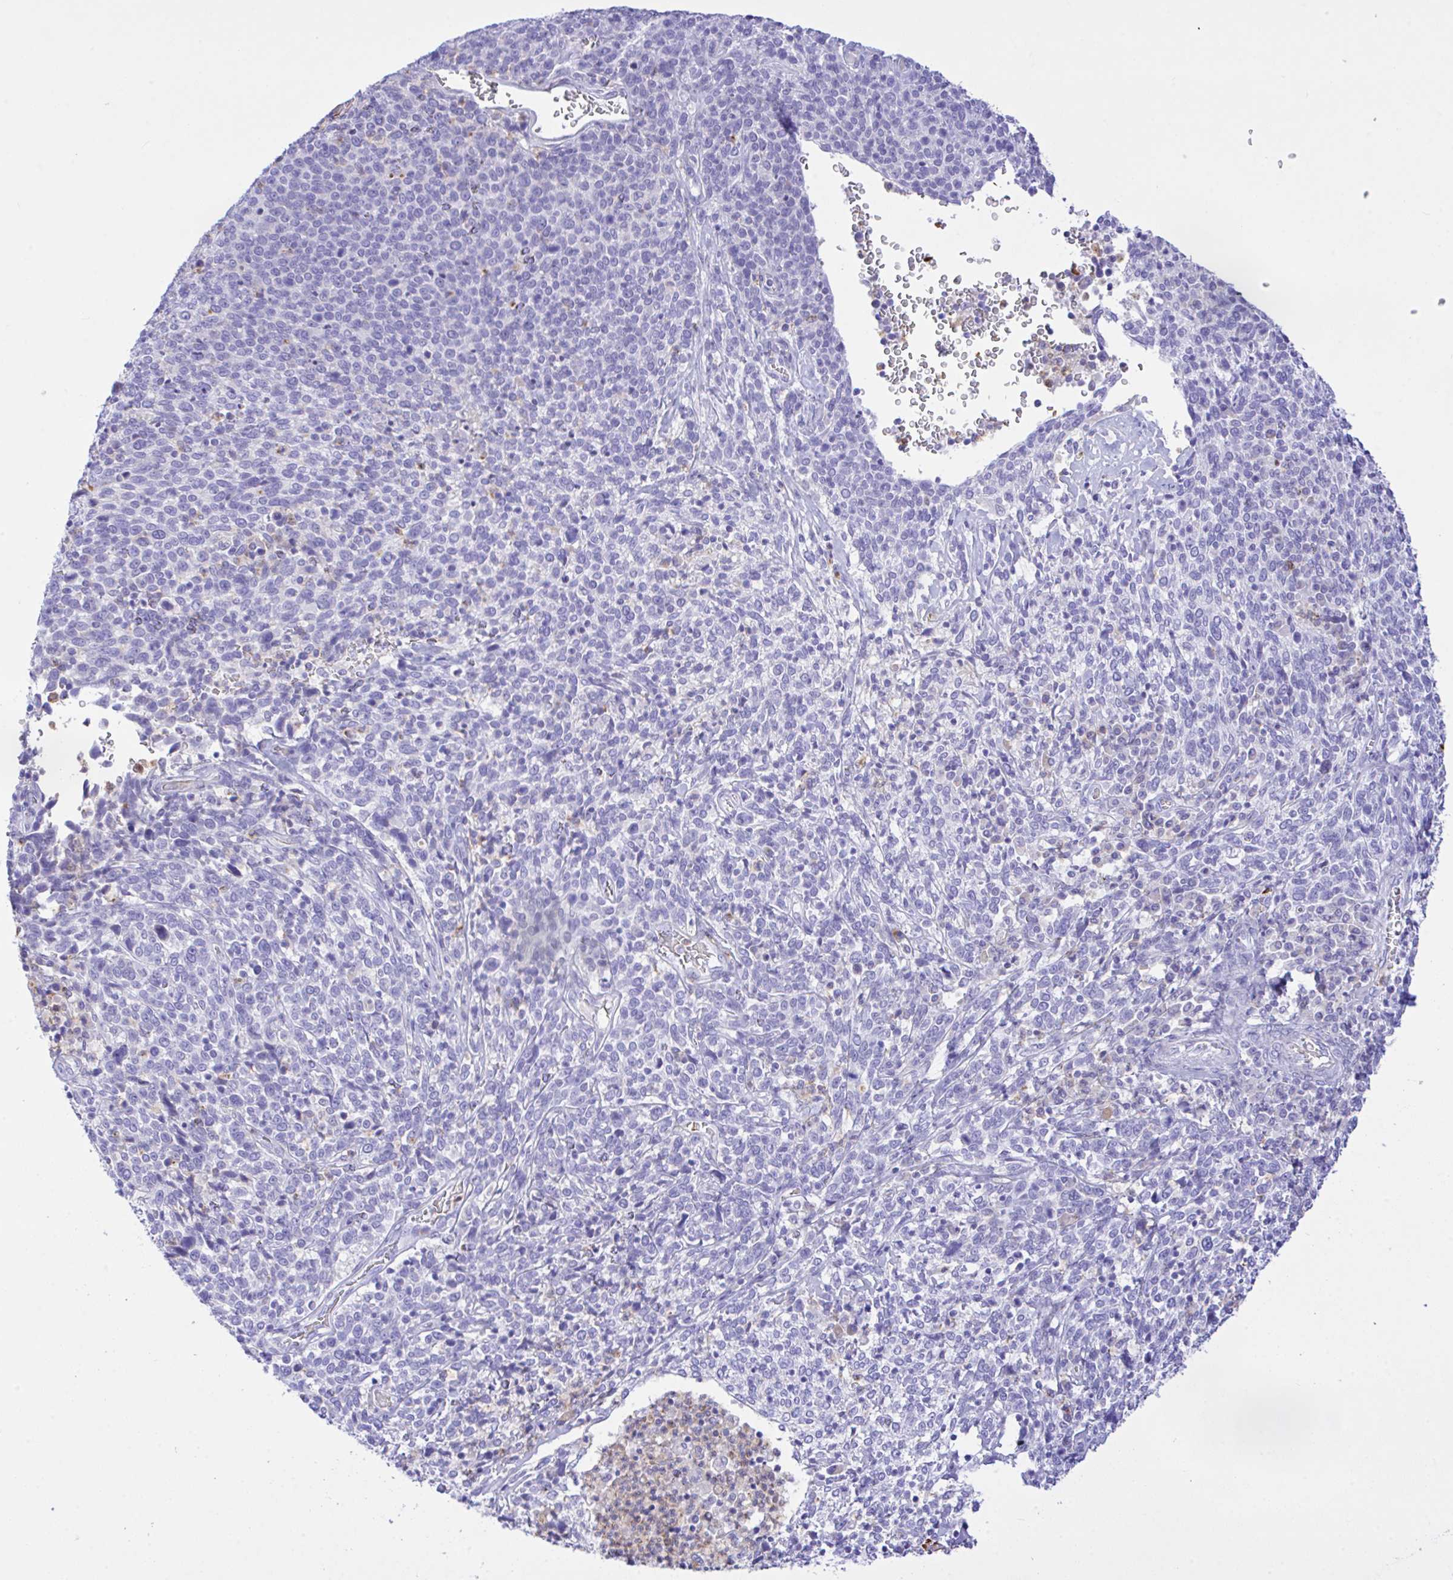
{"staining": {"intensity": "negative", "quantity": "none", "location": "none"}, "tissue": "cervical cancer", "cell_type": "Tumor cells", "image_type": "cancer", "snomed": [{"axis": "morphology", "description": "Squamous cell carcinoma, NOS"}, {"axis": "topography", "description": "Cervix"}], "caption": "This is a photomicrograph of immunohistochemistry (IHC) staining of cervical squamous cell carcinoma, which shows no staining in tumor cells. (Brightfield microscopy of DAB (3,3'-diaminobenzidine) IHC at high magnification).", "gene": "ZNF221", "patient": {"sex": "female", "age": 46}}